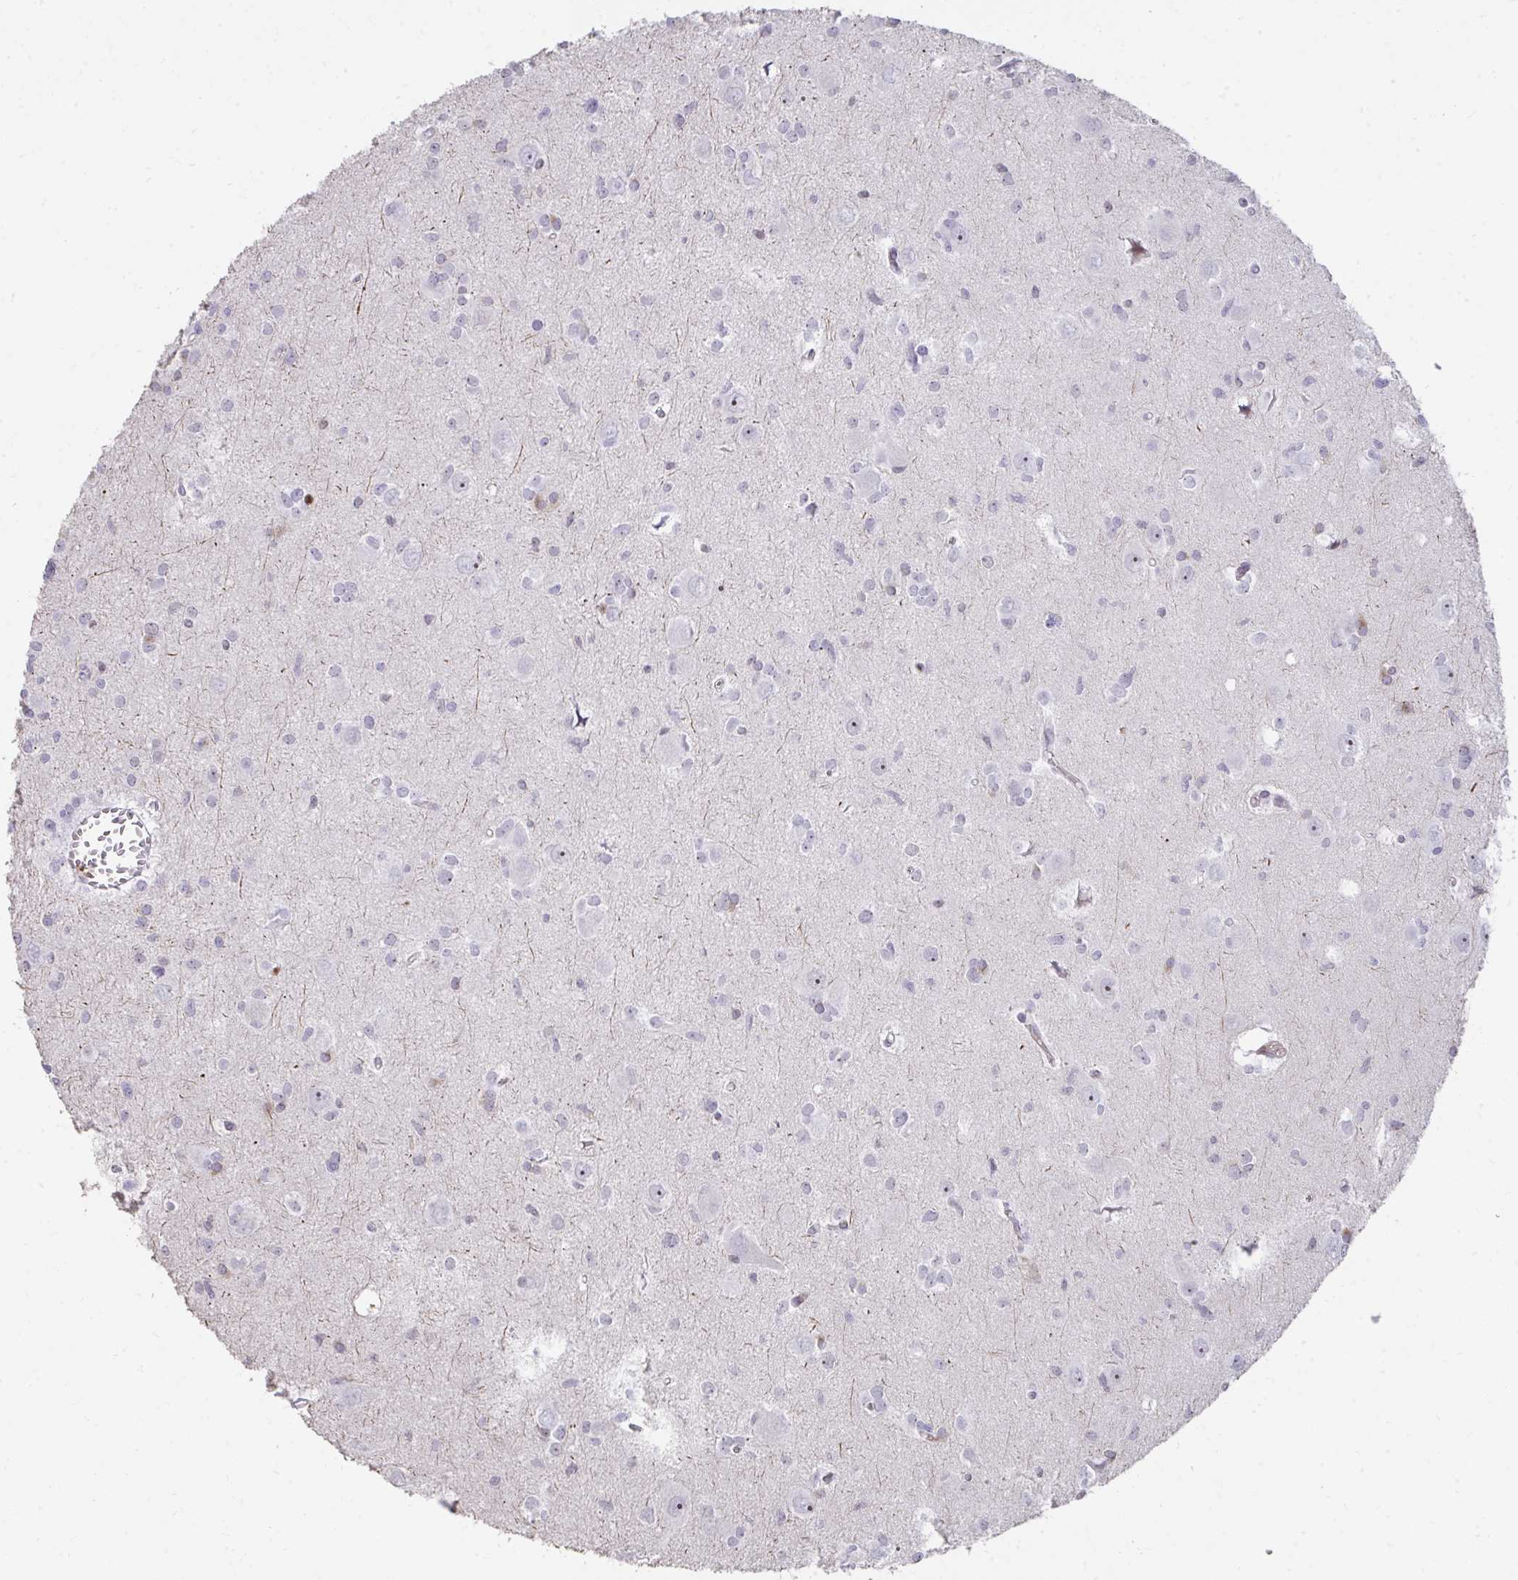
{"staining": {"intensity": "negative", "quantity": "none", "location": "none"}, "tissue": "glioma", "cell_type": "Tumor cells", "image_type": "cancer", "snomed": [{"axis": "morphology", "description": "Glioma, malignant, High grade"}, {"axis": "topography", "description": "Brain"}], "caption": "Immunohistochemistry image of neoplastic tissue: human glioma stained with DAB shows no significant protein positivity in tumor cells. Nuclei are stained in blue.", "gene": "FOXN3", "patient": {"sex": "male", "age": 23}}